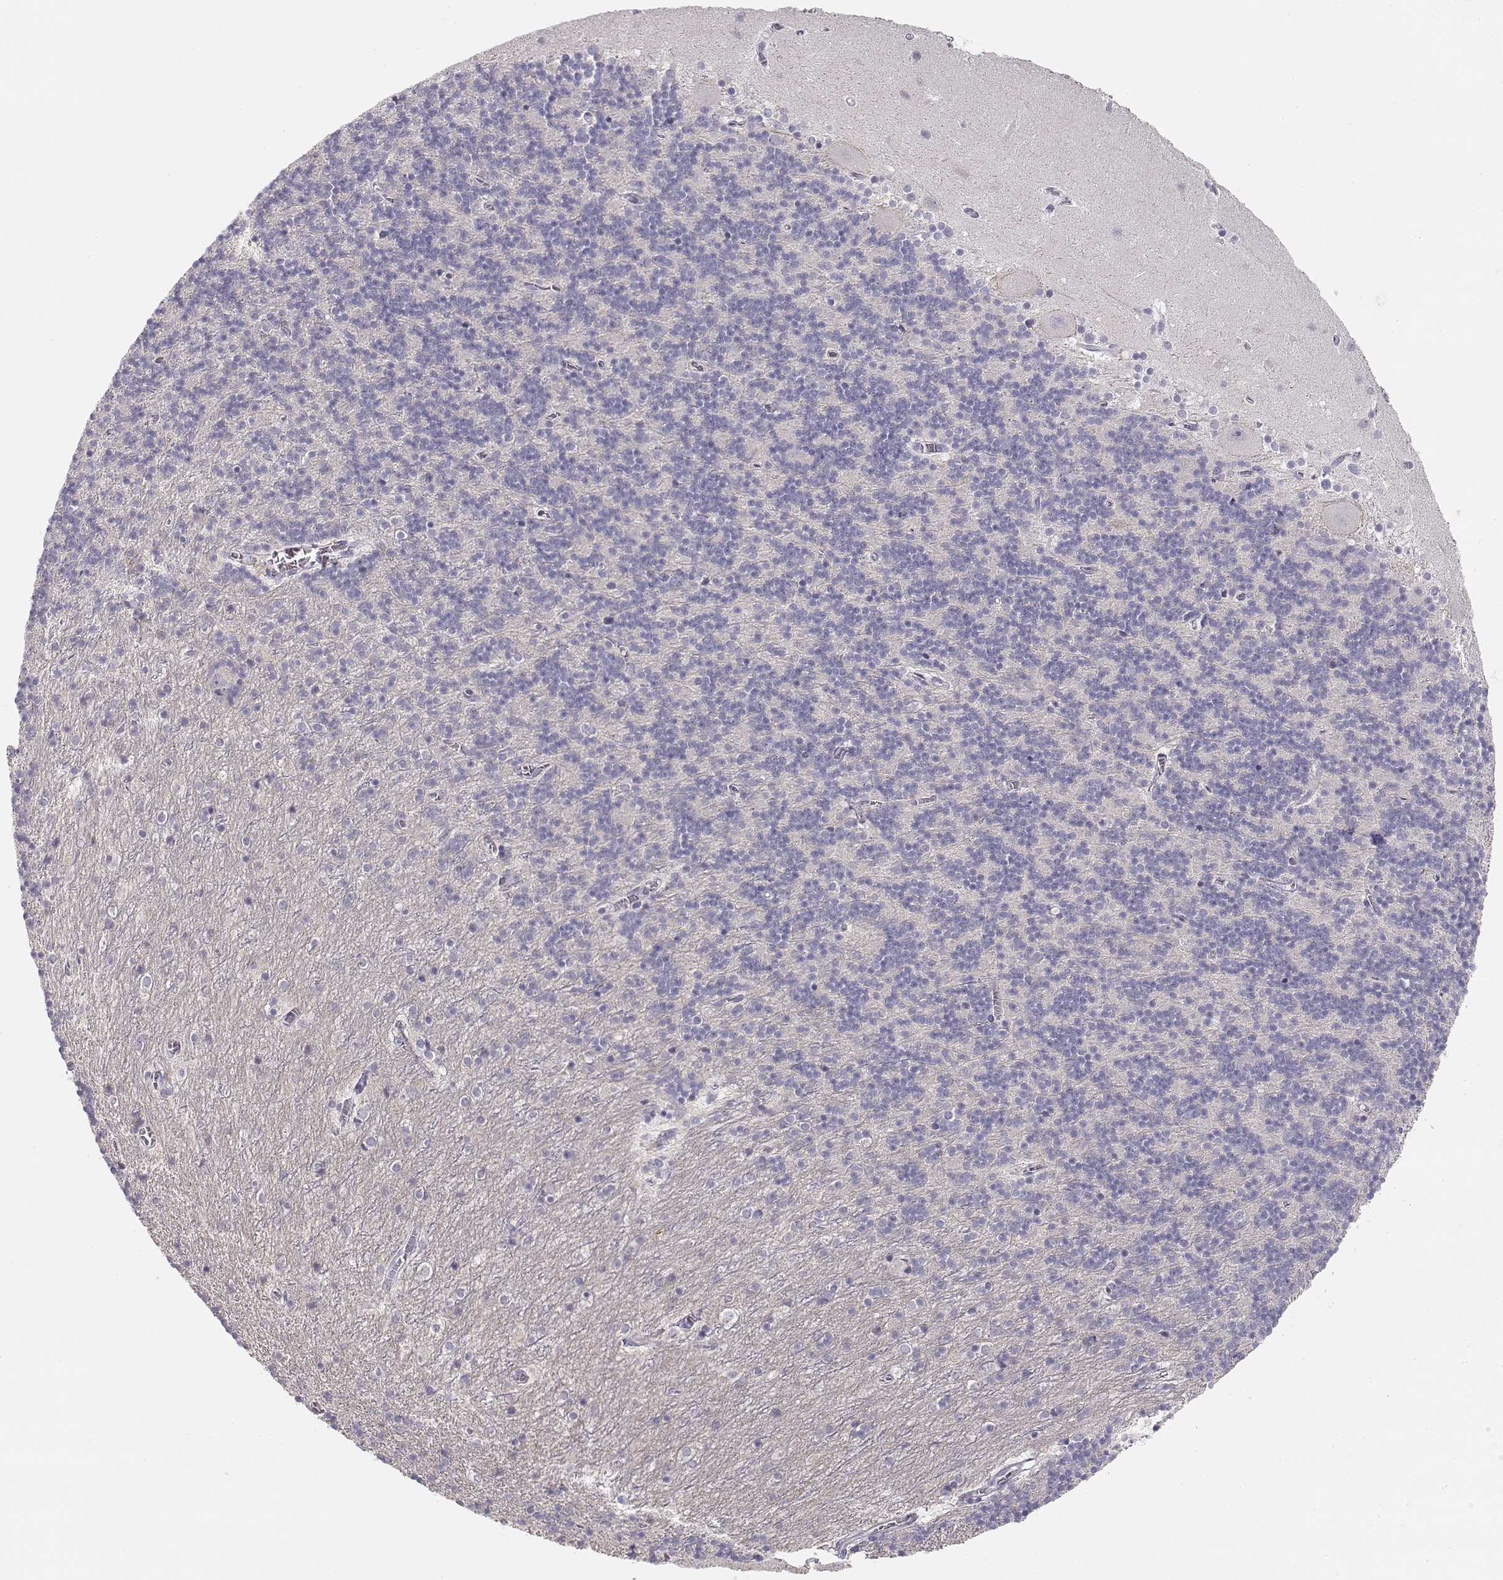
{"staining": {"intensity": "negative", "quantity": "none", "location": "none"}, "tissue": "cerebellum", "cell_type": "Cells in granular layer", "image_type": "normal", "snomed": [{"axis": "morphology", "description": "Normal tissue, NOS"}, {"axis": "topography", "description": "Cerebellum"}], "caption": "The micrograph demonstrates no staining of cells in granular layer in benign cerebellum.", "gene": "TTC26", "patient": {"sex": "male", "age": 70}}